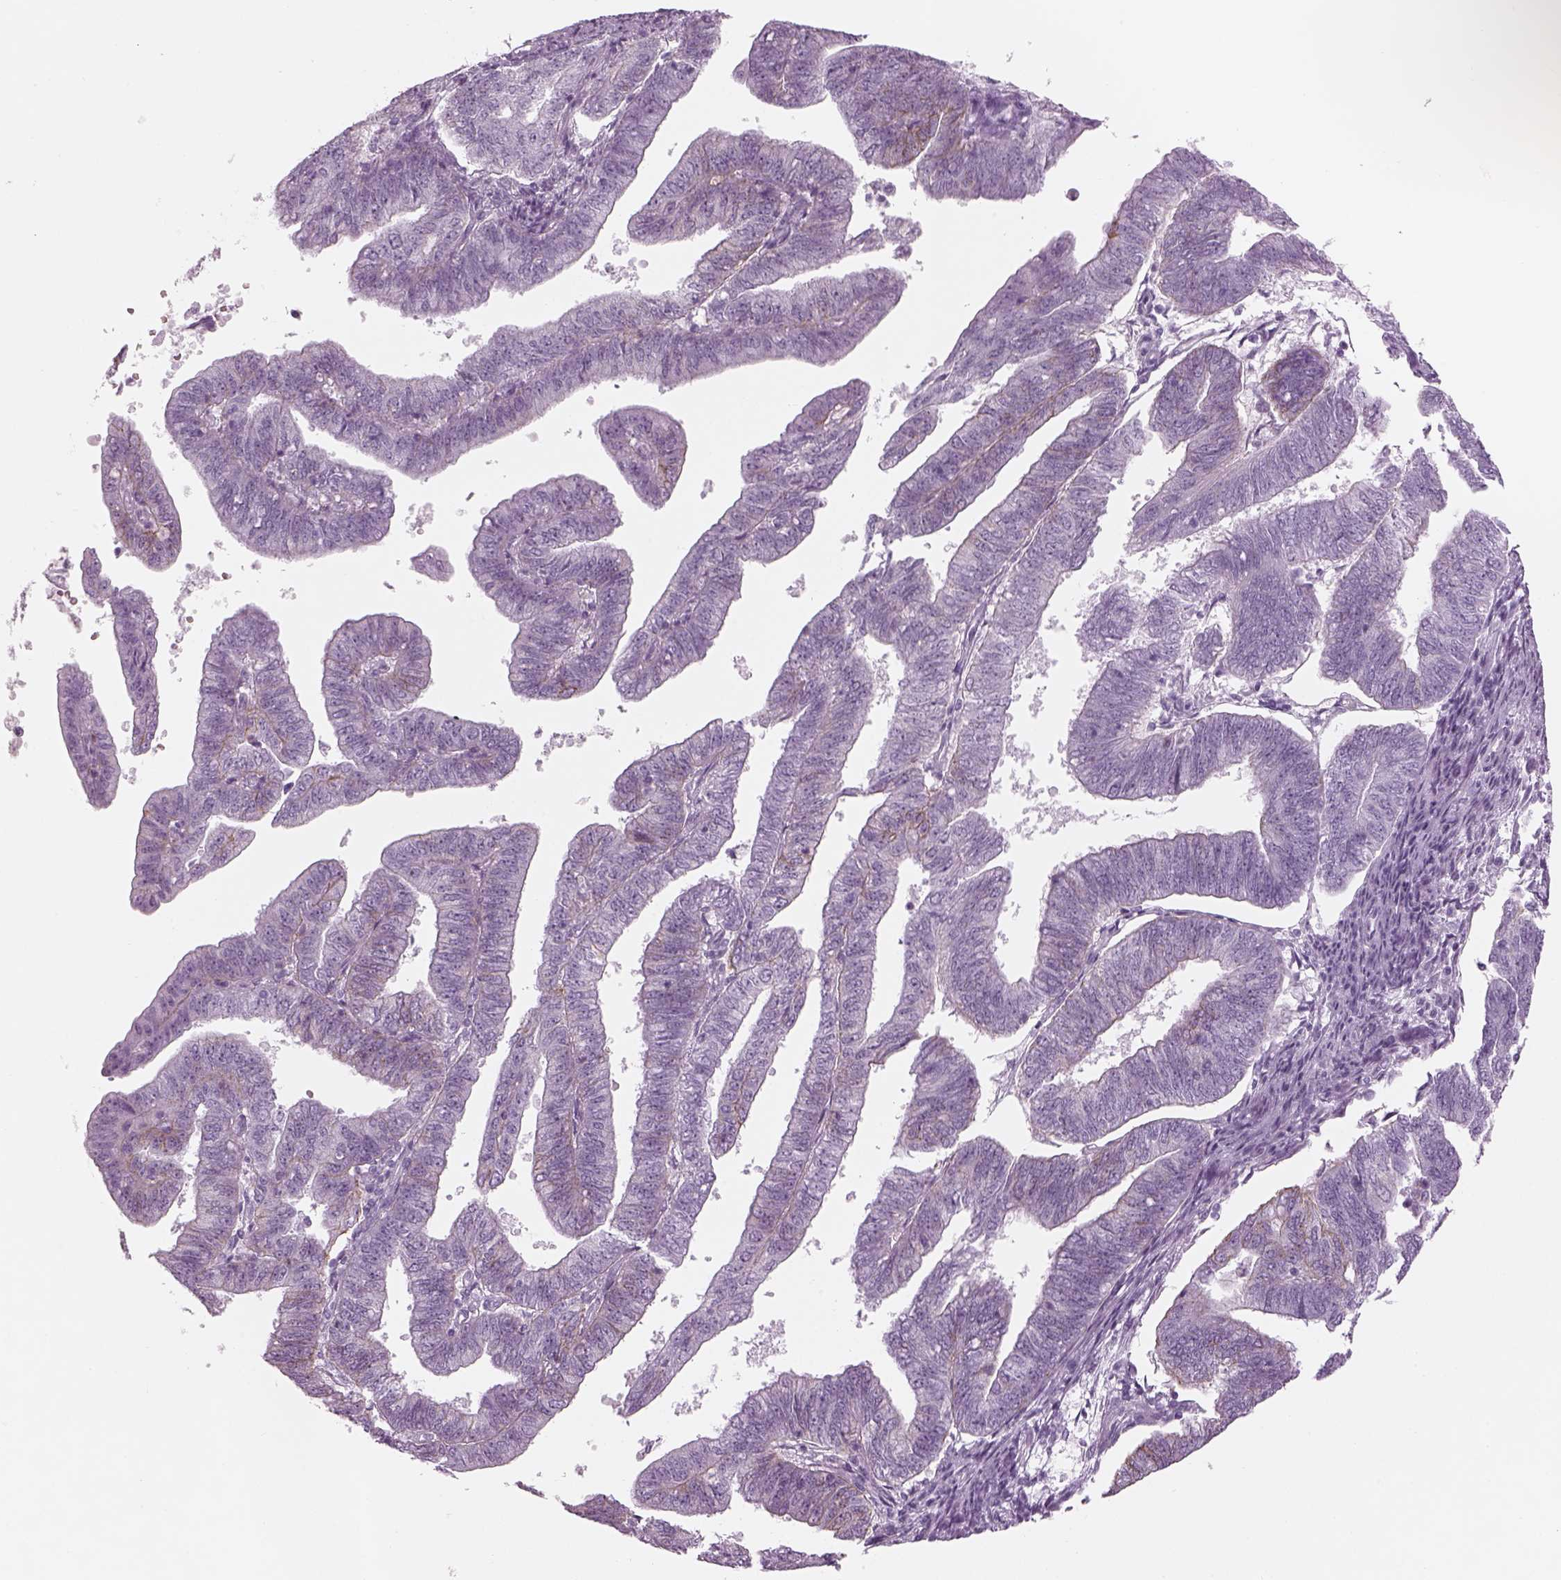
{"staining": {"intensity": "negative", "quantity": "none", "location": "none"}, "tissue": "endometrial cancer", "cell_type": "Tumor cells", "image_type": "cancer", "snomed": [{"axis": "morphology", "description": "Adenocarcinoma, NOS"}, {"axis": "topography", "description": "Endometrium"}], "caption": "An immunohistochemistry (IHC) histopathology image of adenocarcinoma (endometrial) is shown. There is no staining in tumor cells of adenocarcinoma (endometrial). The staining was performed using DAB to visualize the protein expression in brown, while the nuclei were stained in blue with hematoxylin (Magnification: 20x).", "gene": "SAG", "patient": {"sex": "female", "age": 82}}